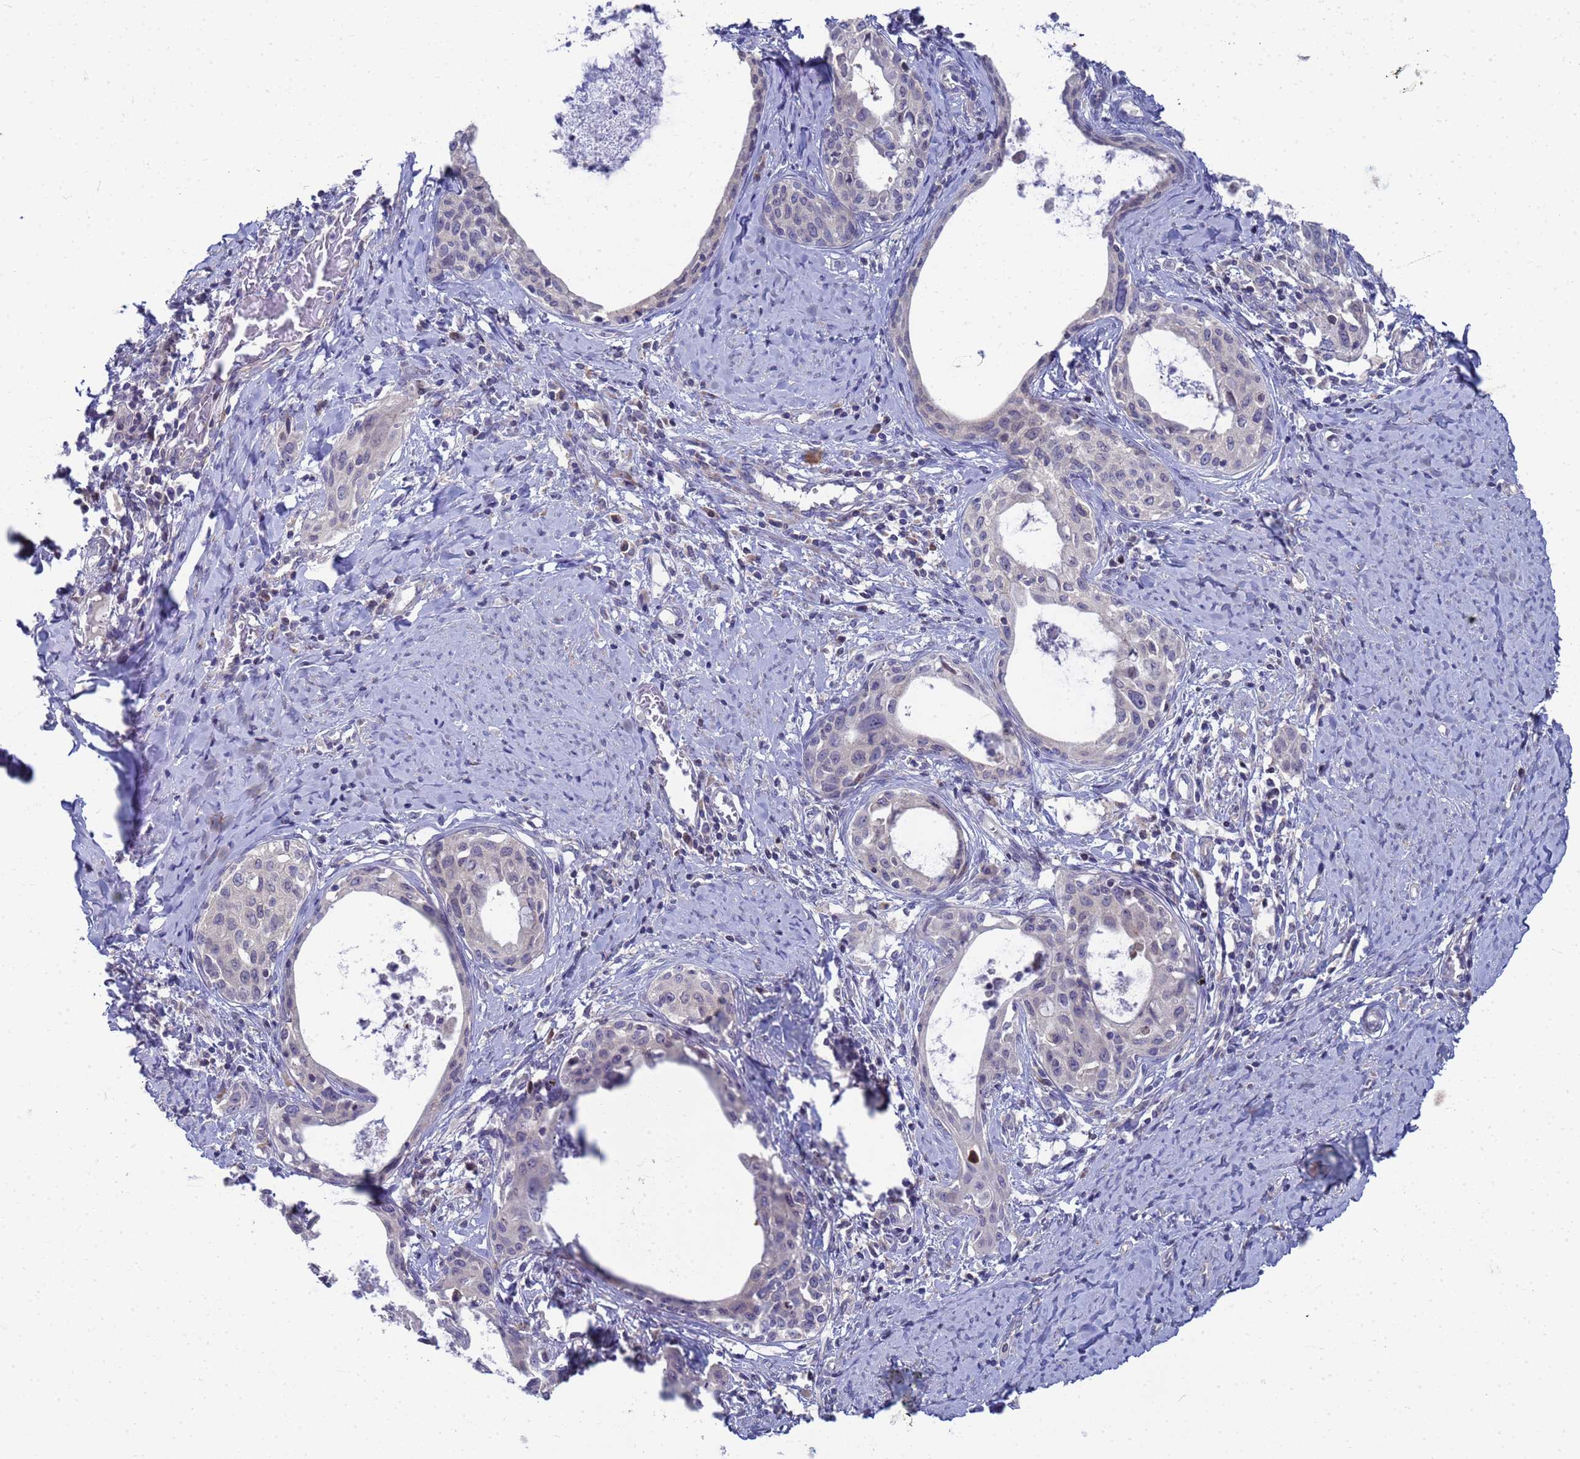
{"staining": {"intensity": "negative", "quantity": "none", "location": "none"}, "tissue": "cervical cancer", "cell_type": "Tumor cells", "image_type": "cancer", "snomed": [{"axis": "morphology", "description": "Squamous cell carcinoma, NOS"}, {"axis": "morphology", "description": "Adenocarcinoma, NOS"}, {"axis": "topography", "description": "Cervix"}], "caption": "Immunohistochemistry (IHC) of cervical cancer reveals no expression in tumor cells.", "gene": "ENOSF1", "patient": {"sex": "female", "age": 52}}